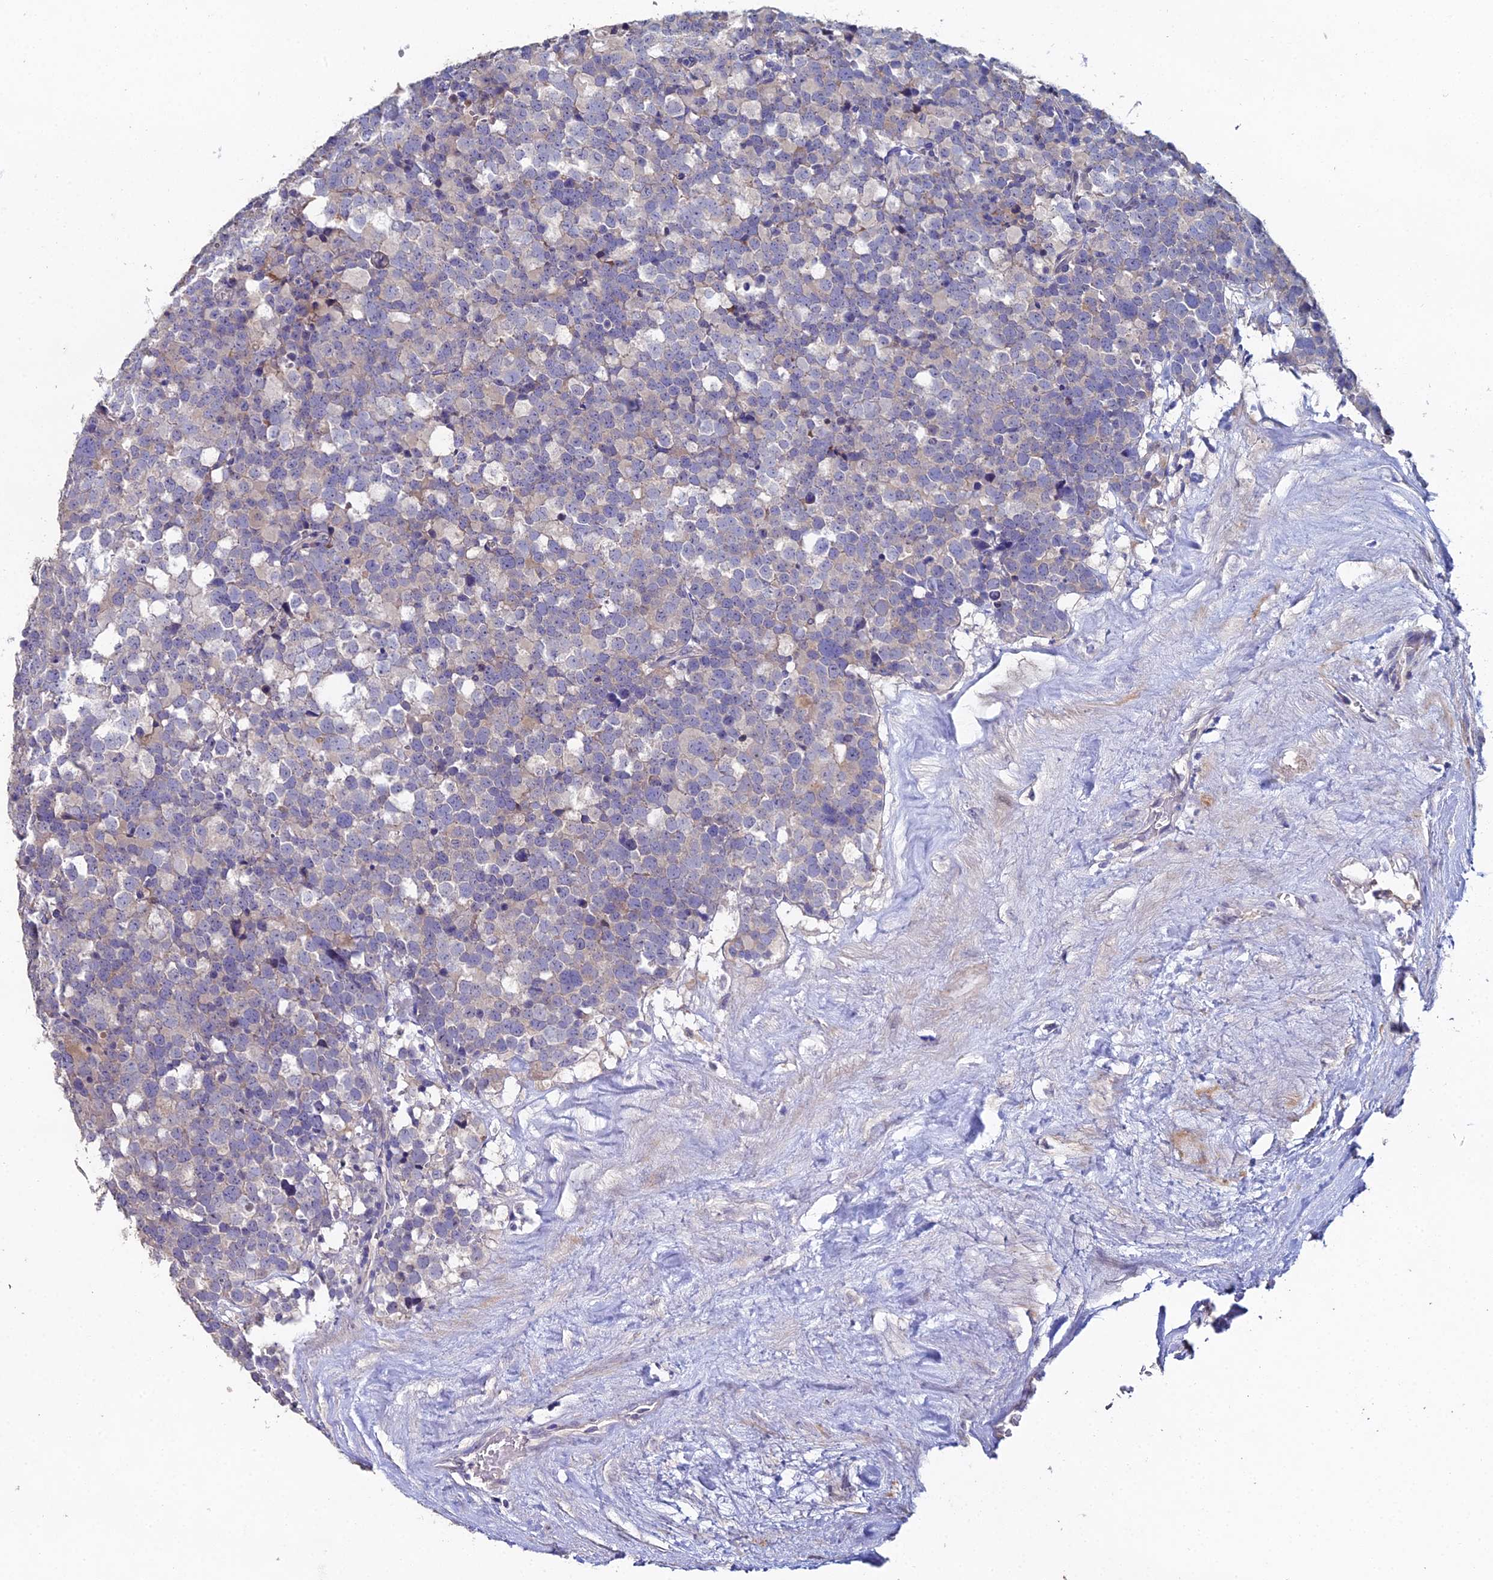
{"staining": {"intensity": "weak", "quantity": "<25%", "location": "cytoplasmic/membranous"}, "tissue": "testis cancer", "cell_type": "Tumor cells", "image_type": "cancer", "snomed": [{"axis": "morphology", "description": "Seminoma, NOS"}, {"axis": "topography", "description": "Testis"}], "caption": "Seminoma (testis) stained for a protein using immunohistochemistry (IHC) demonstrates no positivity tumor cells.", "gene": "ESRRG", "patient": {"sex": "male", "age": 71}}